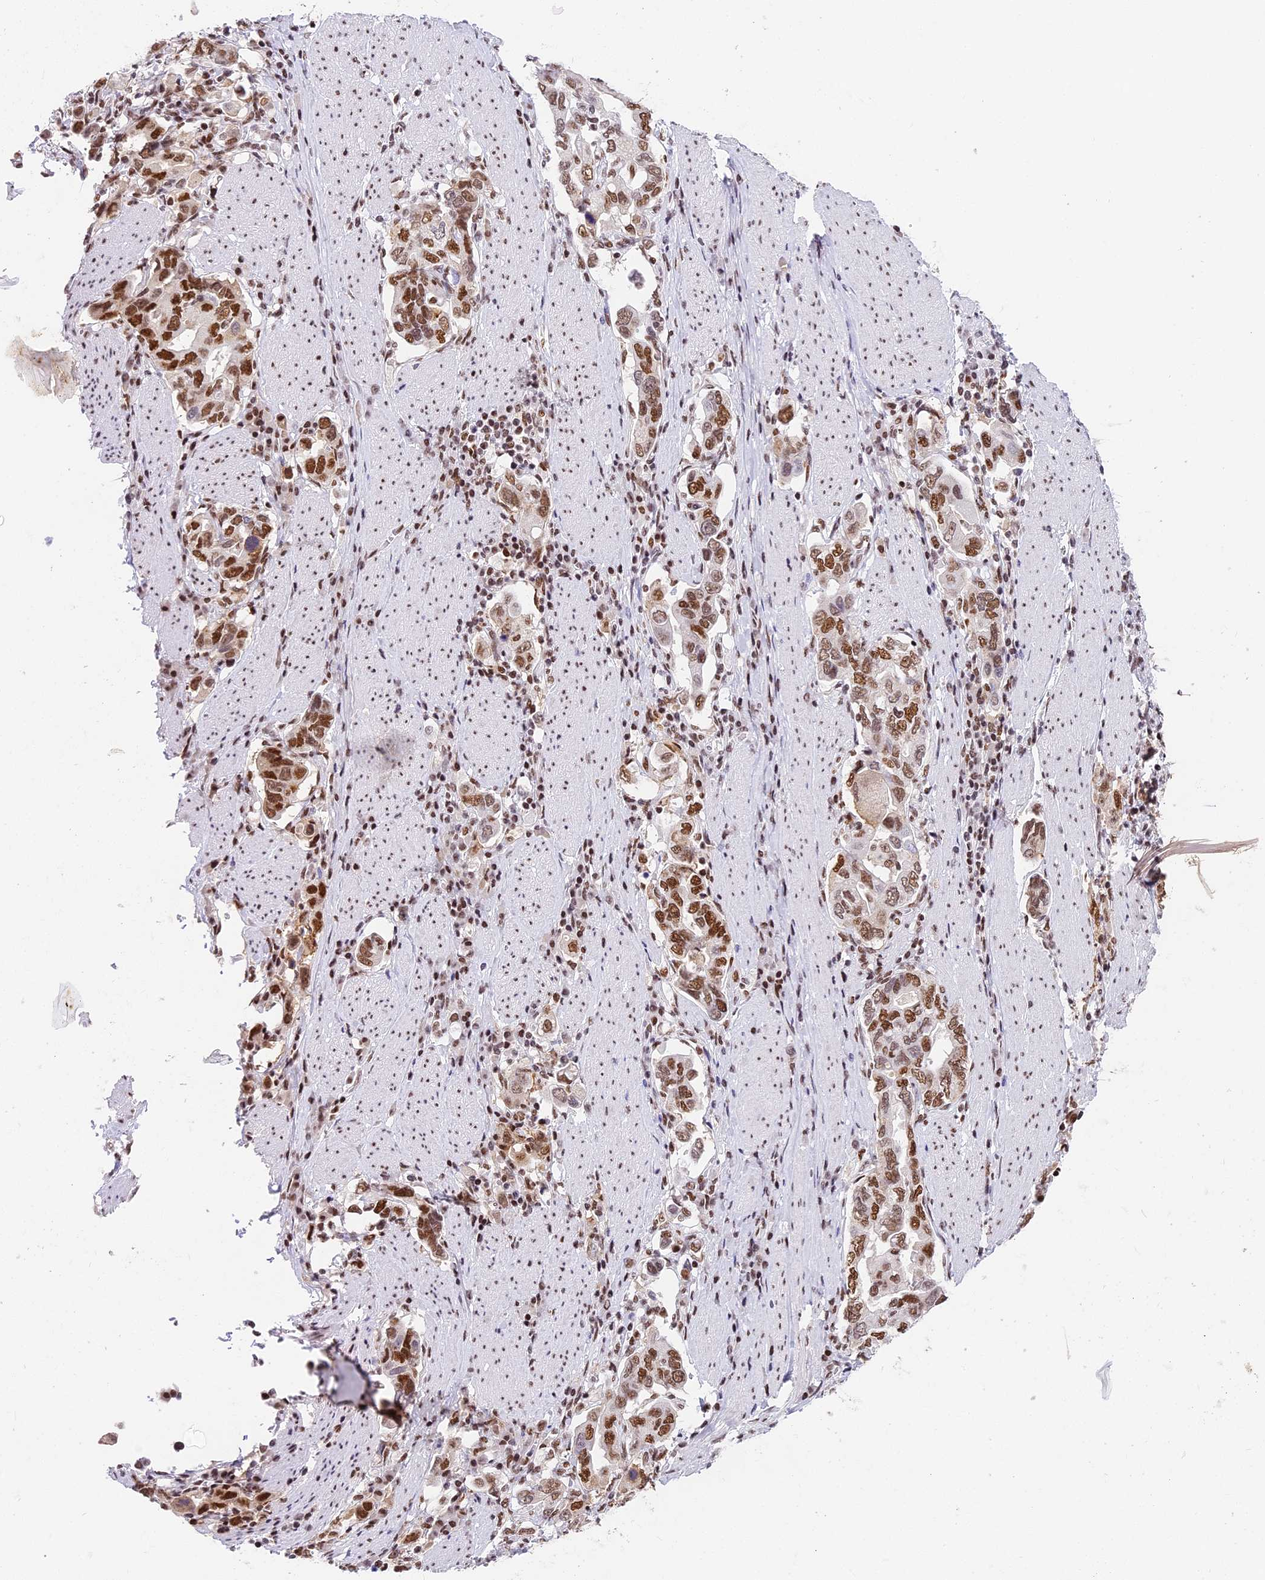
{"staining": {"intensity": "strong", "quantity": ">75%", "location": "nuclear"}, "tissue": "stomach cancer", "cell_type": "Tumor cells", "image_type": "cancer", "snomed": [{"axis": "morphology", "description": "Adenocarcinoma, NOS"}, {"axis": "topography", "description": "Stomach, upper"}, {"axis": "topography", "description": "Stomach"}], "caption": "Tumor cells show high levels of strong nuclear positivity in approximately >75% of cells in human stomach adenocarcinoma. The staining is performed using DAB (3,3'-diaminobenzidine) brown chromogen to label protein expression. The nuclei are counter-stained blue using hematoxylin.", "gene": "SBNO1", "patient": {"sex": "male", "age": 62}}